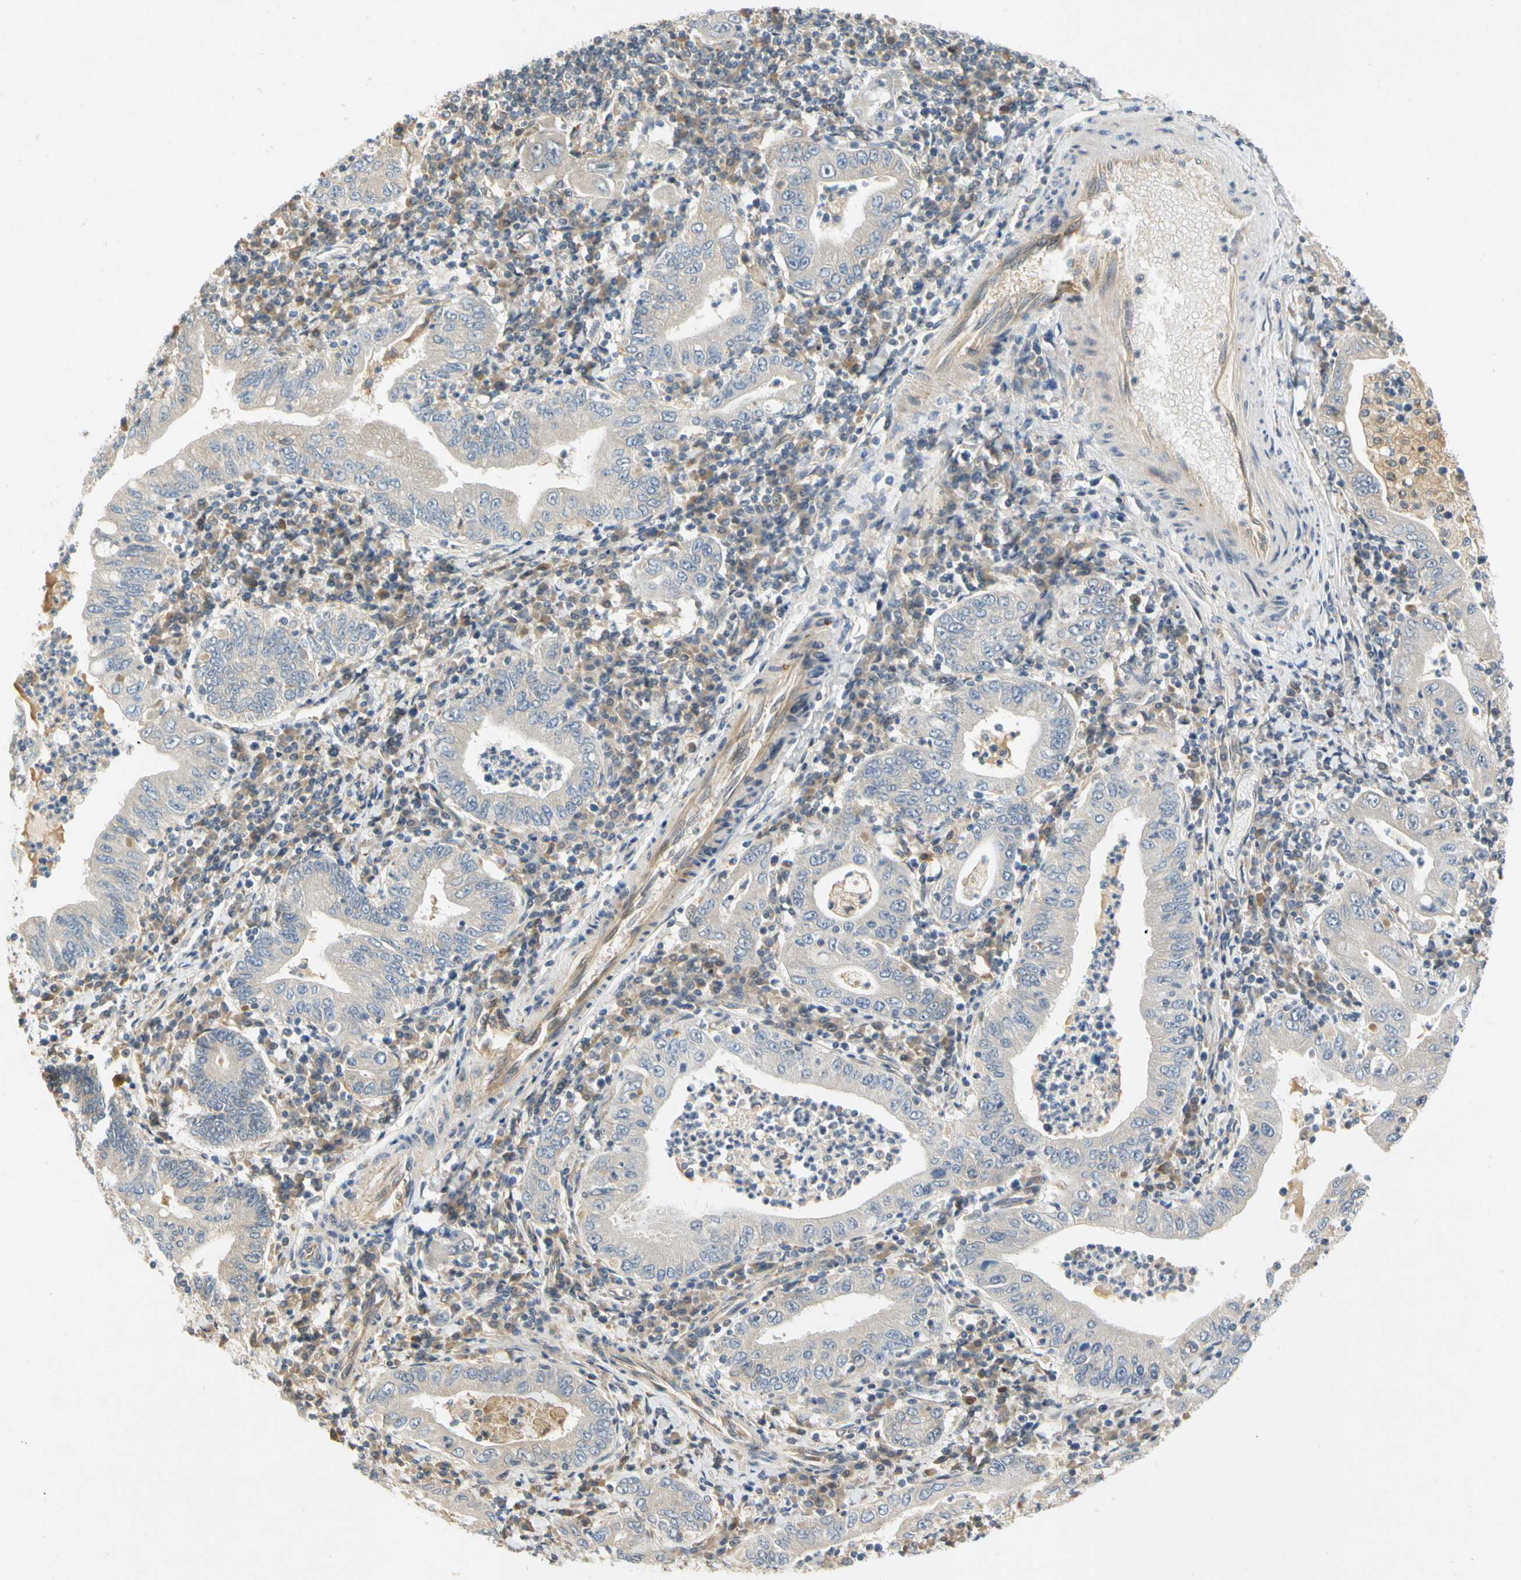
{"staining": {"intensity": "negative", "quantity": "none", "location": "none"}, "tissue": "stomach cancer", "cell_type": "Tumor cells", "image_type": "cancer", "snomed": [{"axis": "morphology", "description": "Normal tissue, NOS"}, {"axis": "morphology", "description": "Adenocarcinoma, NOS"}, {"axis": "topography", "description": "Esophagus"}, {"axis": "topography", "description": "Stomach, upper"}, {"axis": "topography", "description": "Peripheral nerve tissue"}], "caption": "Immunohistochemical staining of human stomach cancer displays no significant positivity in tumor cells.", "gene": "GATD1", "patient": {"sex": "male", "age": 62}}